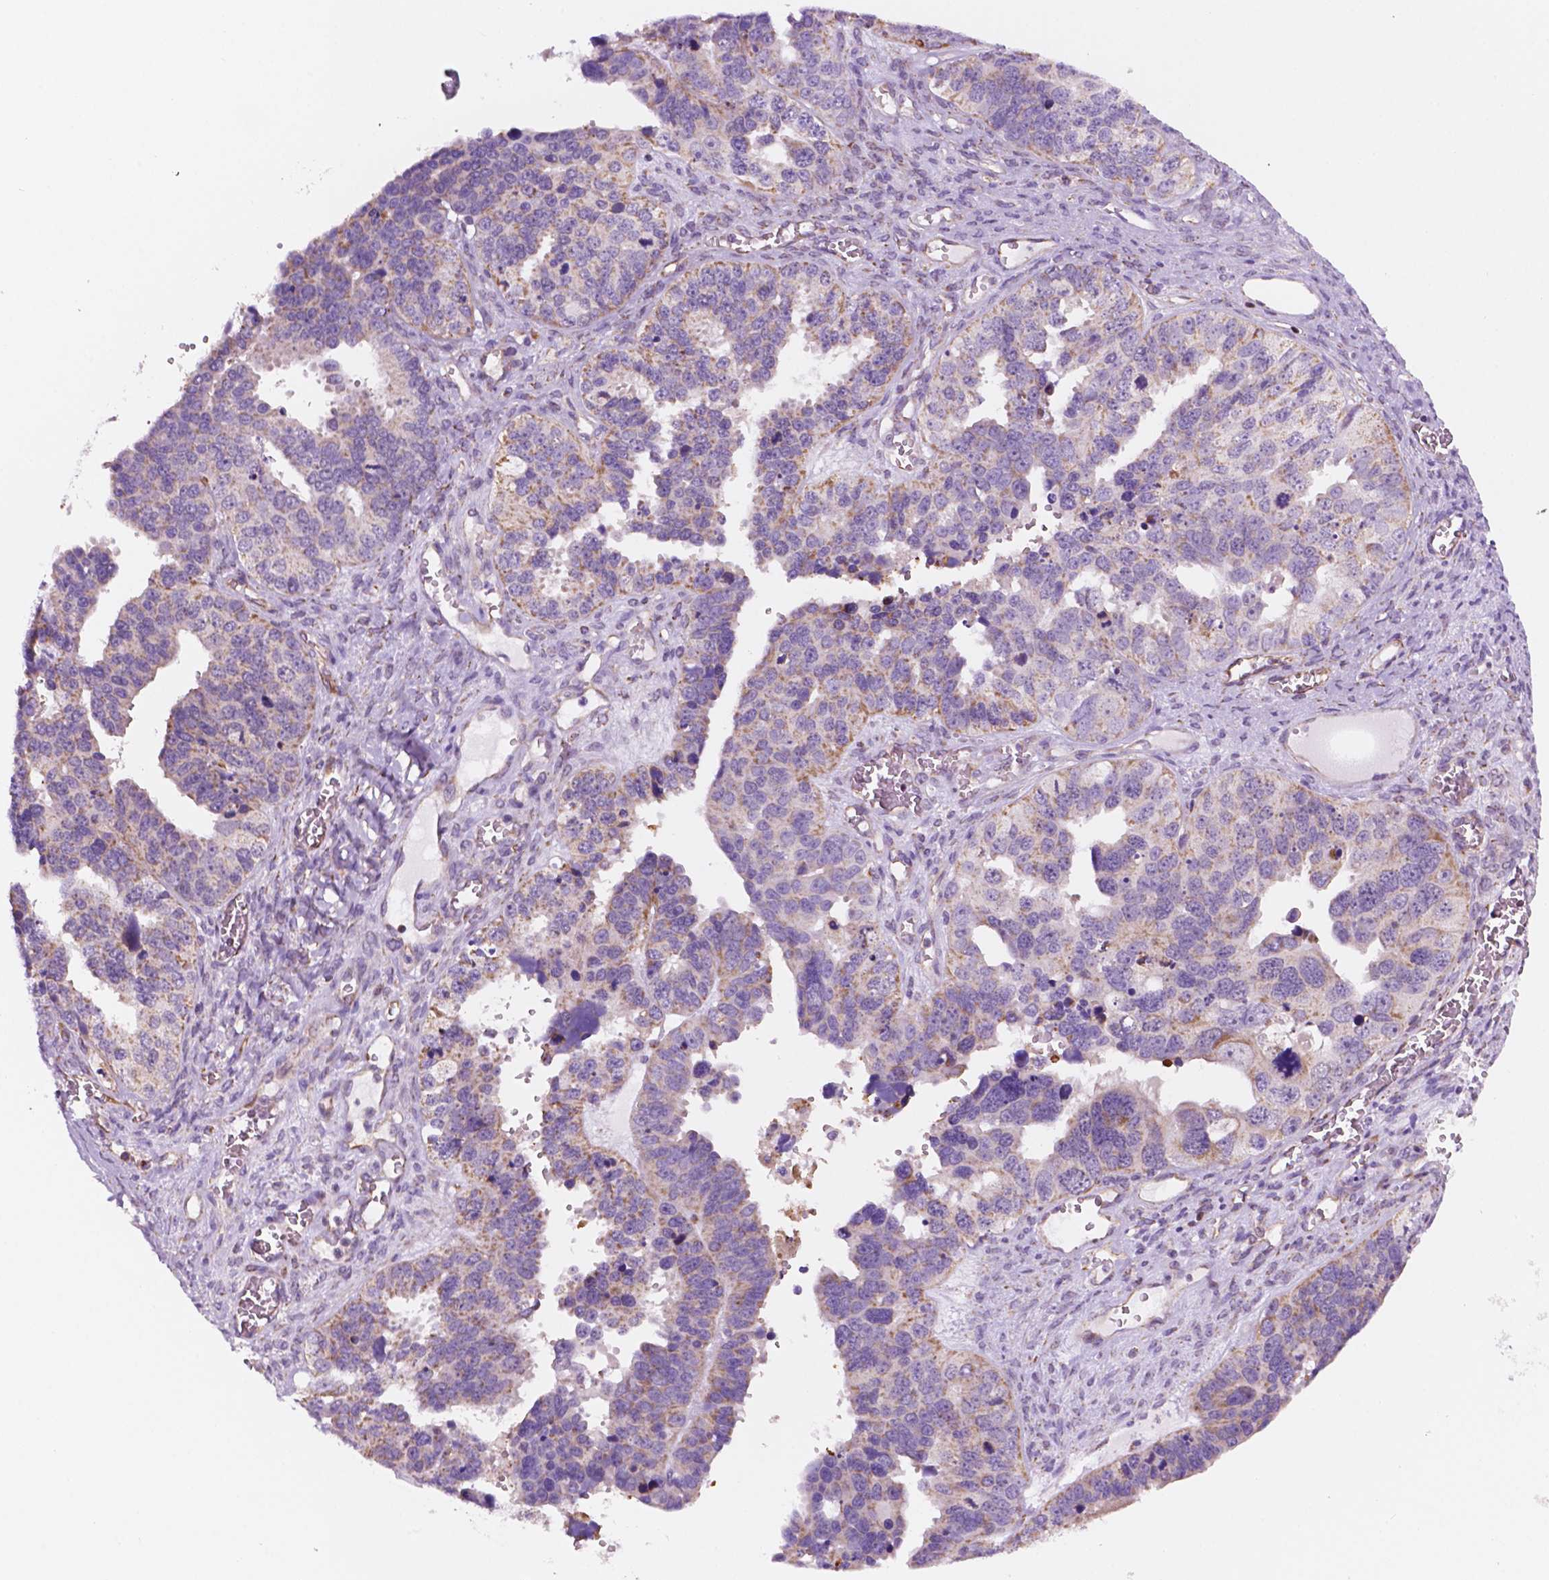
{"staining": {"intensity": "weak", "quantity": "25%-75%", "location": "cytoplasmic/membranous"}, "tissue": "ovarian cancer", "cell_type": "Tumor cells", "image_type": "cancer", "snomed": [{"axis": "morphology", "description": "Cystadenocarcinoma, serous, NOS"}, {"axis": "topography", "description": "Ovary"}], "caption": "An image of serous cystadenocarcinoma (ovarian) stained for a protein exhibits weak cytoplasmic/membranous brown staining in tumor cells.", "gene": "GEMIN4", "patient": {"sex": "female", "age": 76}}